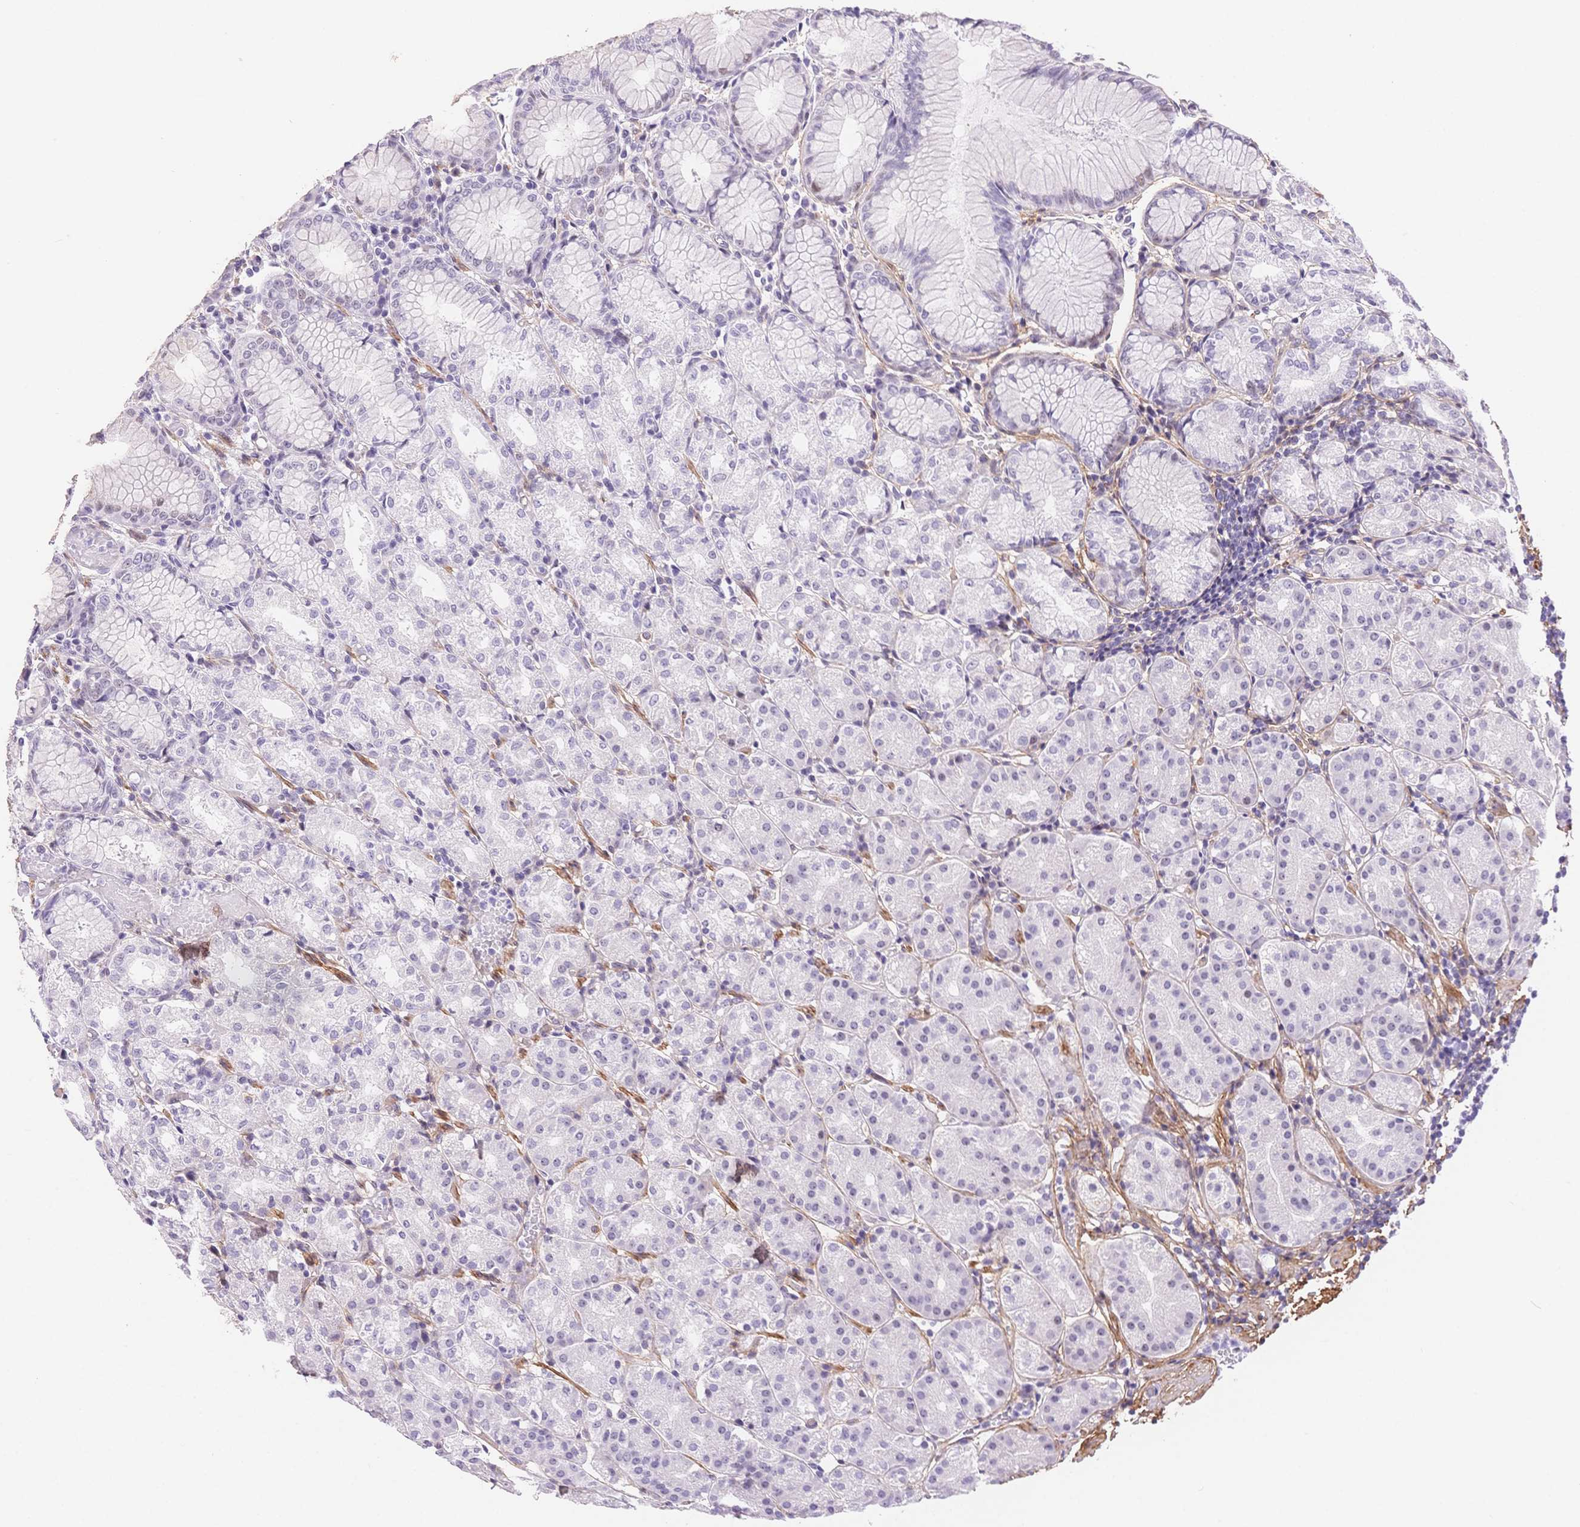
{"staining": {"intensity": "moderate", "quantity": "<25%", "location": "nuclear"}, "tissue": "stomach", "cell_type": "Glandular cells", "image_type": "normal", "snomed": [{"axis": "morphology", "description": "Normal tissue, NOS"}, {"axis": "topography", "description": "Stomach"}], "caption": "Stomach stained for a protein demonstrates moderate nuclear positivity in glandular cells. The protein of interest is stained brown, and the nuclei are stained in blue (DAB (3,3'-diaminobenzidine) IHC with brightfield microscopy, high magnification).", "gene": "PDZD2", "patient": {"sex": "female", "age": 57}}